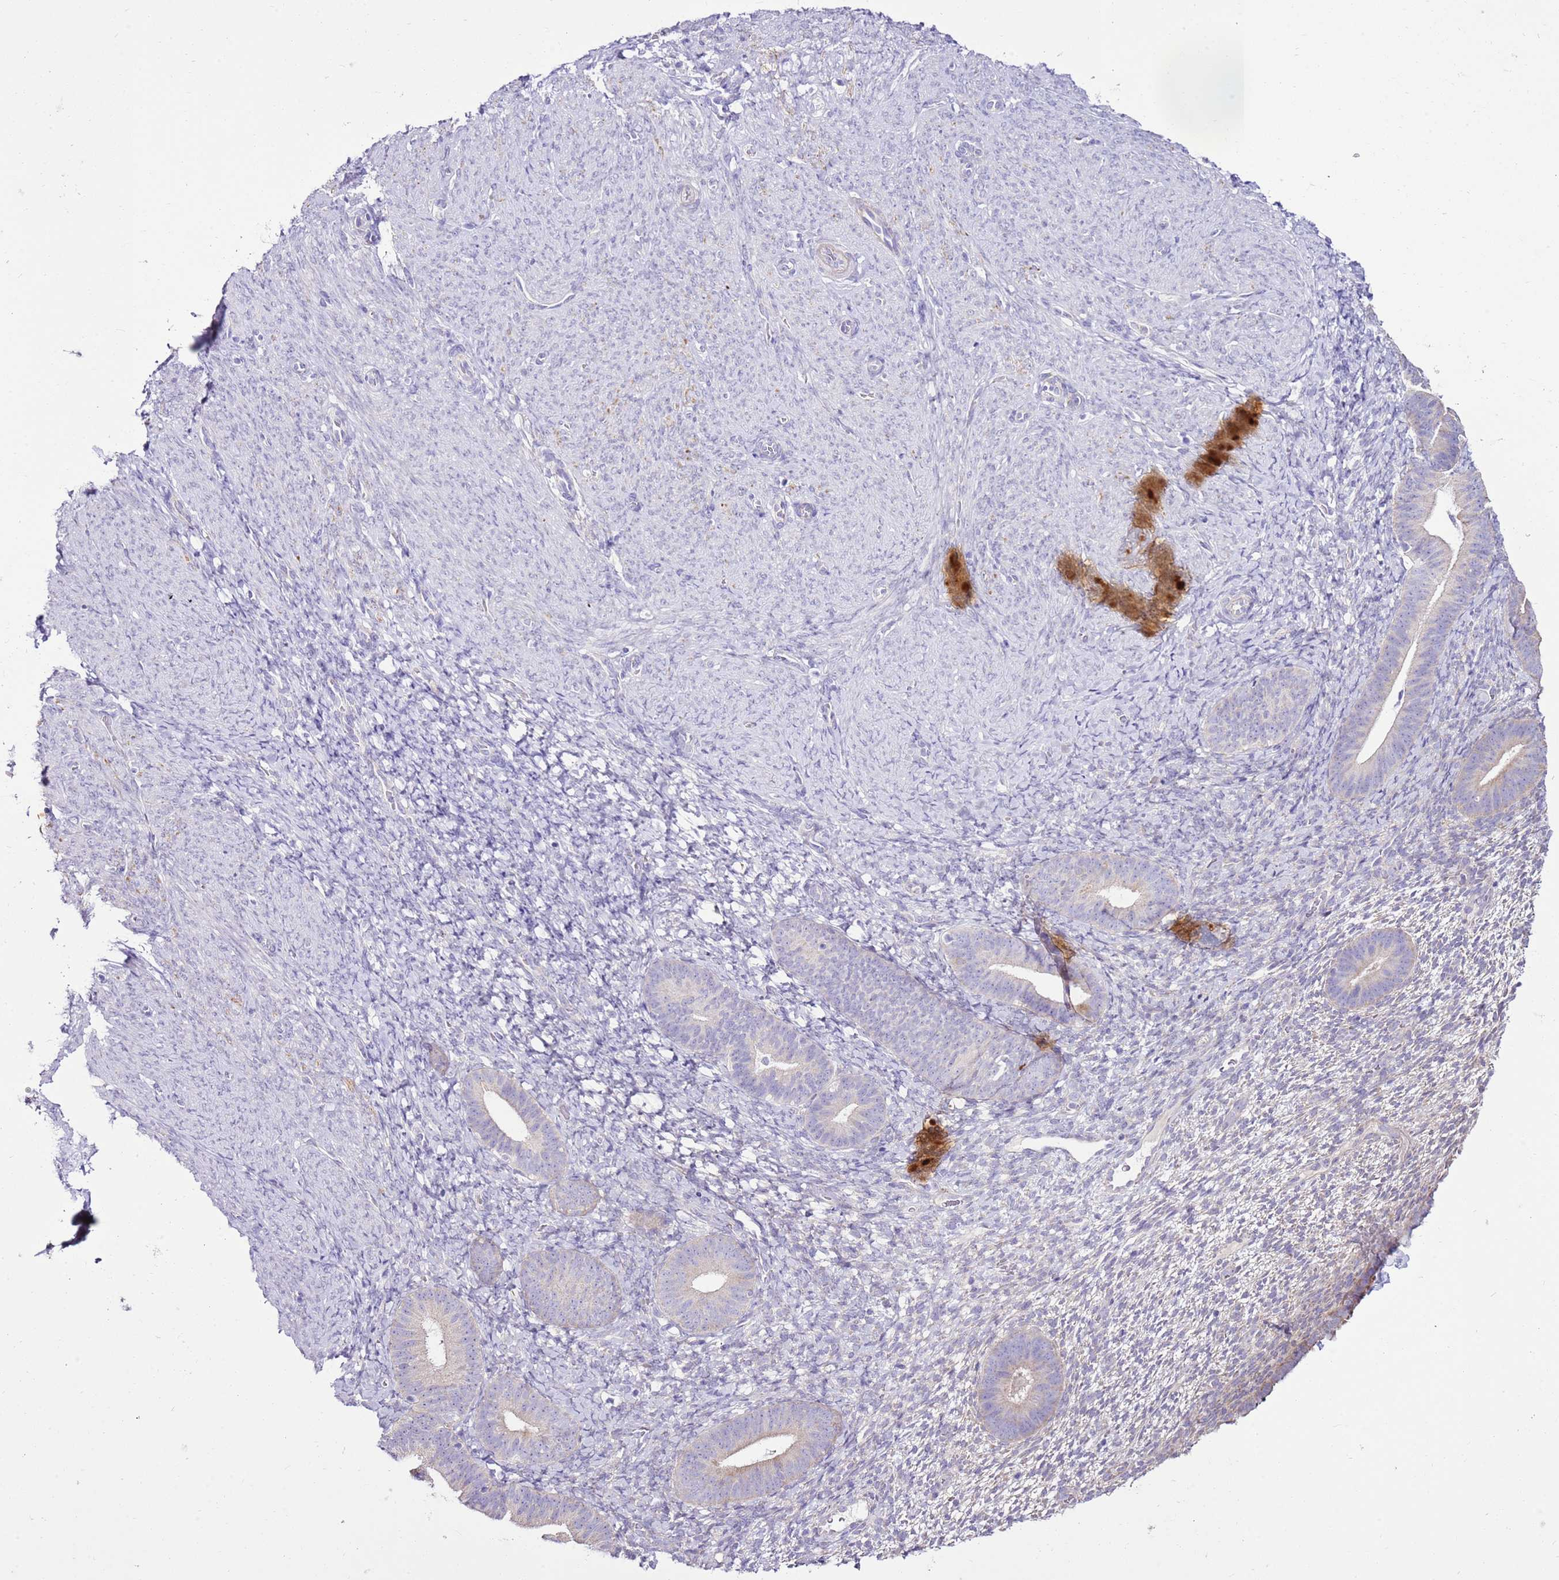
{"staining": {"intensity": "negative", "quantity": "none", "location": "none"}, "tissue": "endometrium", "cell_type": "Cells in endometrial stroma", "image_type": "normal", "snomed": [{"axis": "morphology", "description": "Normal tissue, NOS"}, {"axis": "topography", "description": "Endometrium"}], "caption": "The immunohistochemistry micrograph has no significant expression in cells in endometrial stroma of endometrium. The staining was performed using DAB to visualize the protein expression in brown, while the nuclei were stained in blue with hematoxylin (Magnification: 20x).", "gene": "SLC38A5", "patient": {"sex": "female", "age": 65}}